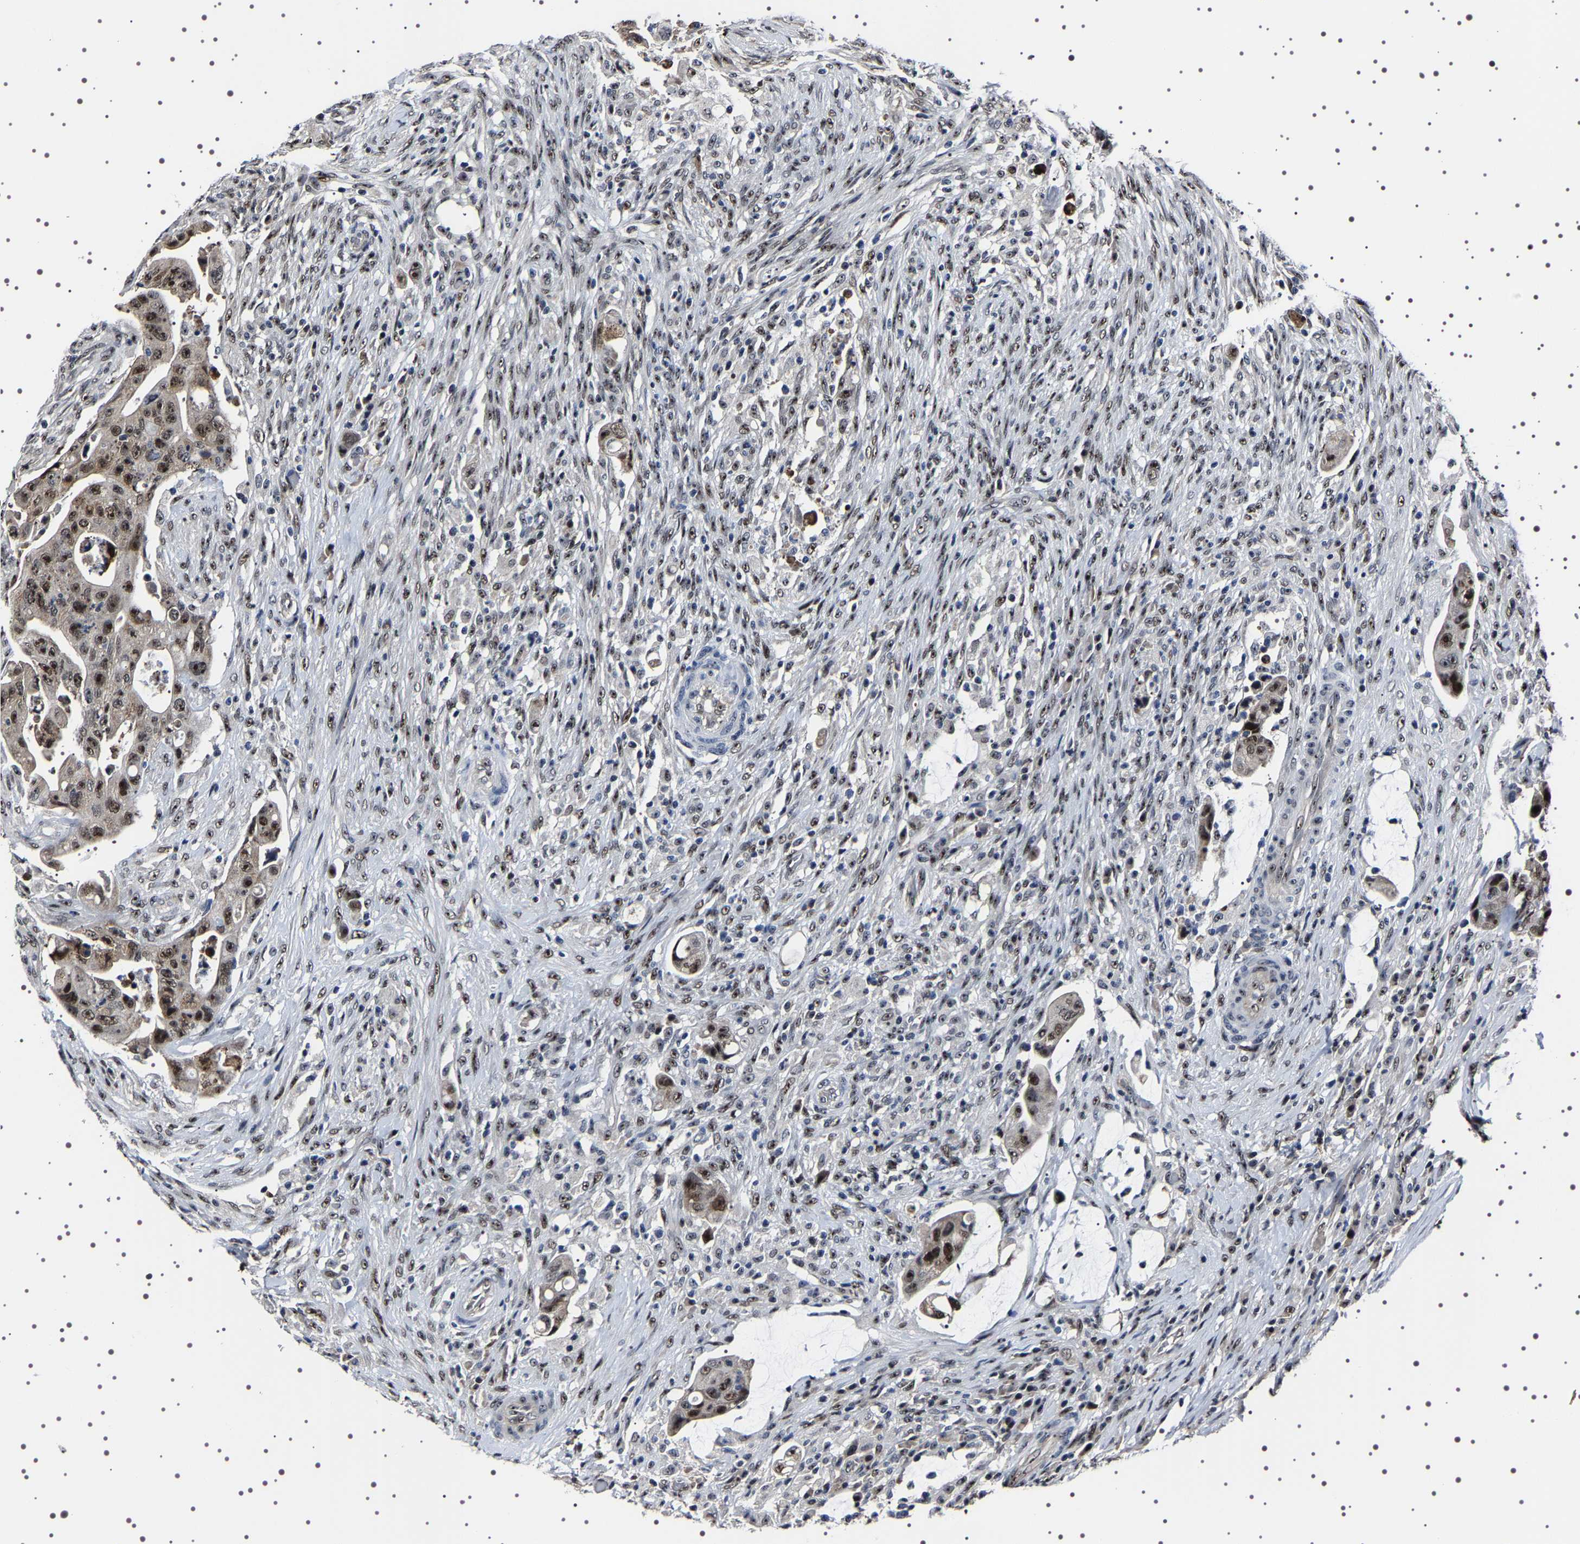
{"staining": {"intensity": "strong", "quantity": "25%-75%", "location": "nuclear"}, "tissue": "colorectal cancer", "cell_type": "Tumor cells", "image_type": "cancer", "snomed": [{"axis": "morphology", "description": "Adenocarcinoma, NOS"}, {"axis": "topography", "description": "Rectum"}], "caption": "Human colorectal cancer (adenocarcinoma) stained for a protein (brown) demonstrates strong nuclear positive expression in approximately 25%-75% of tumor cells.", "gene": "GNL3", "patient": {"sex": "female", "age": 71}}